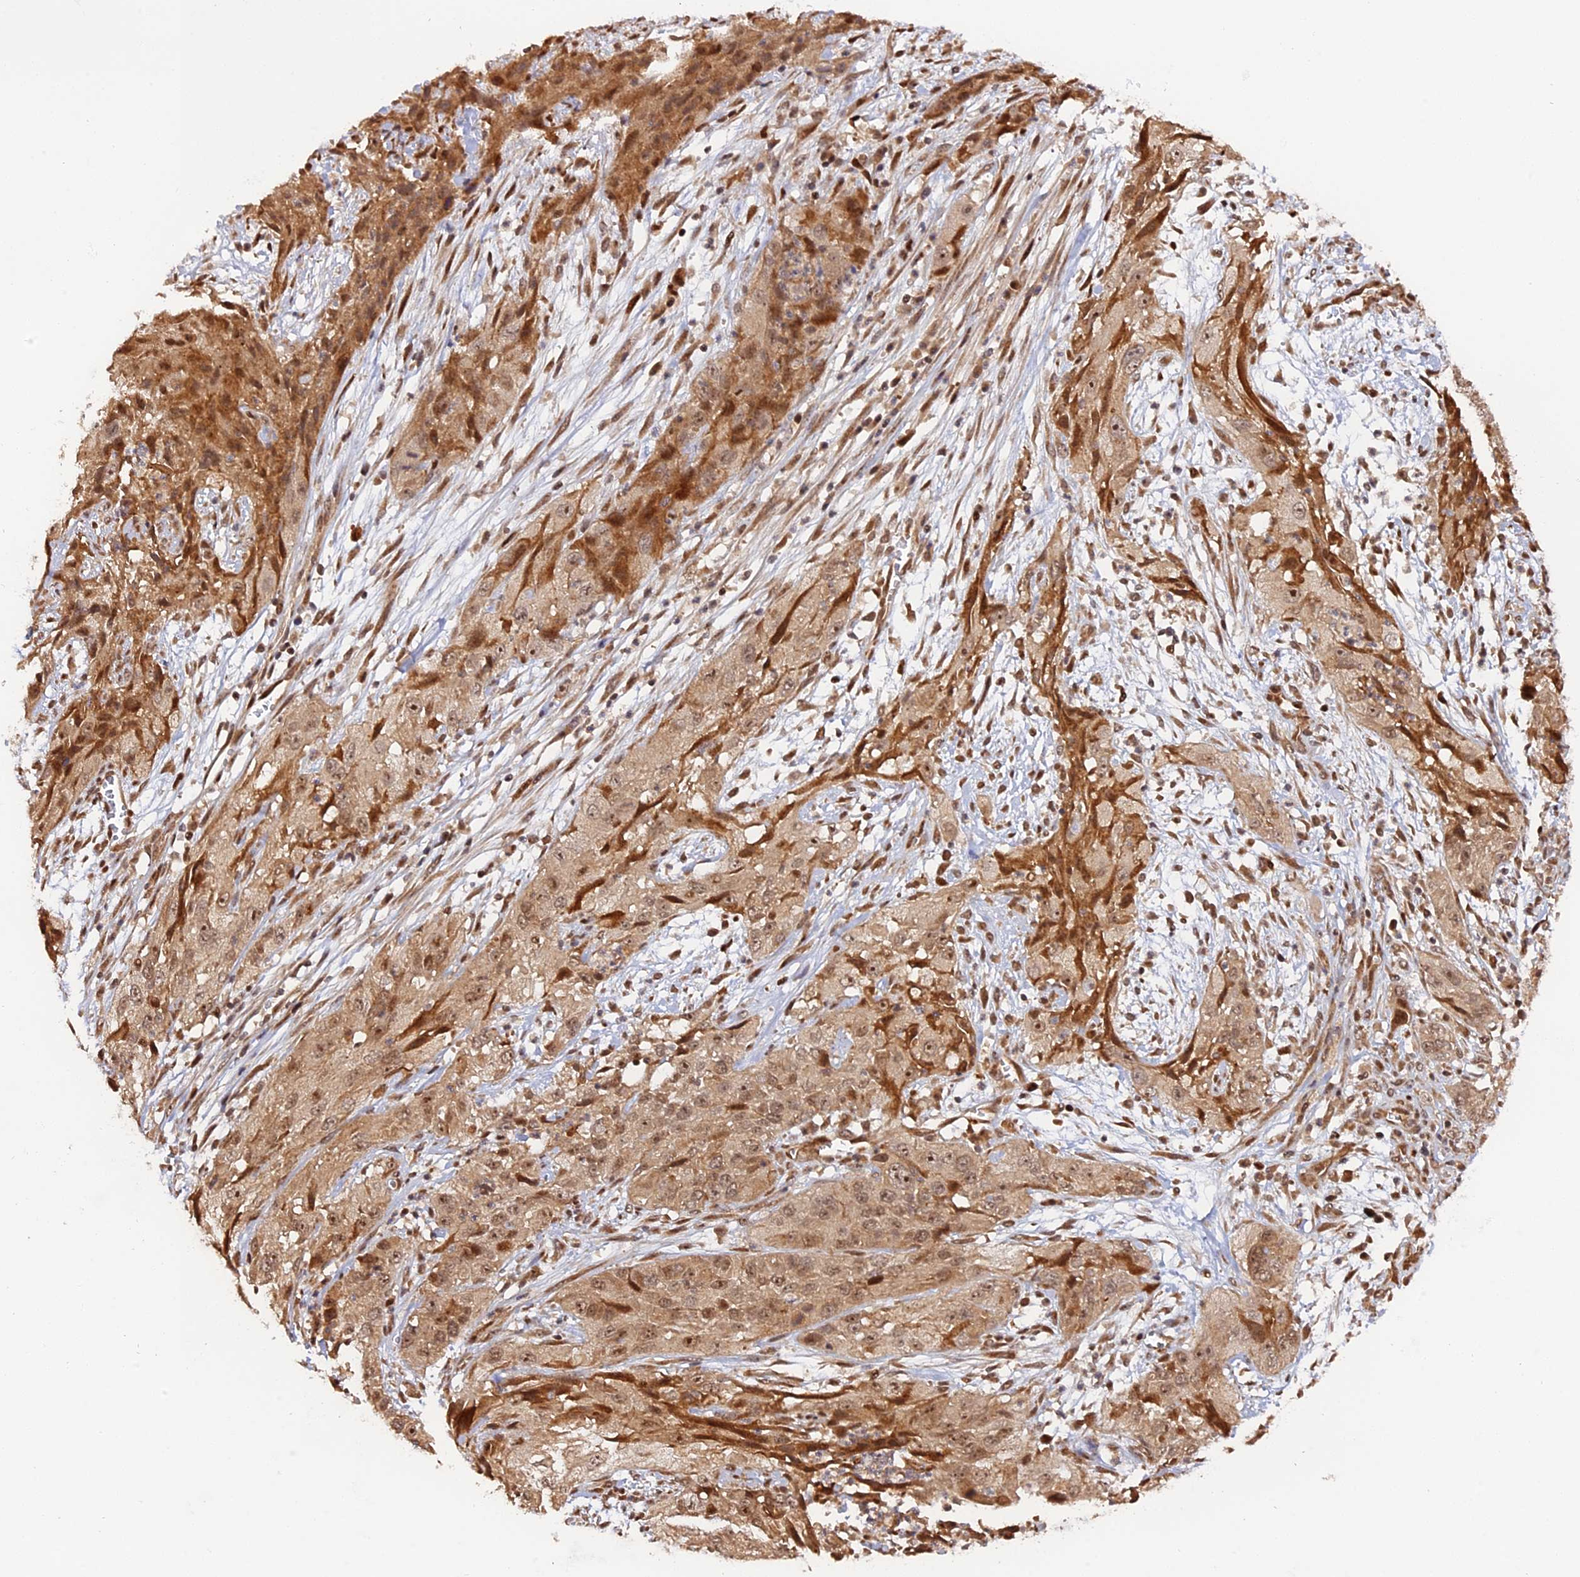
{"staining": {"intensity": "moderate", "quantity": ">75%", "location": "cytoplasmic/membranous,nuclear"}, "tissue": "cervical cancer", "cell_type": "Tumor cells", "image_type": "cancer", "snomed": [{"axis": "morphology", "description": "Squamous cell carcinoma, NOS"}, {"axis": "topography", "description": "Cervix"}], "caption": "This photomicrograph reveals immunohistochemistry (IHC) staining of human squamous cell carcinoma (cervical), with medium moderate cytoplasmic/membranous and nuclear staining in approximately >75% of tumor cells.", "gene": "ANKRD24", "patient": {"sex": "female", "age": 32}}